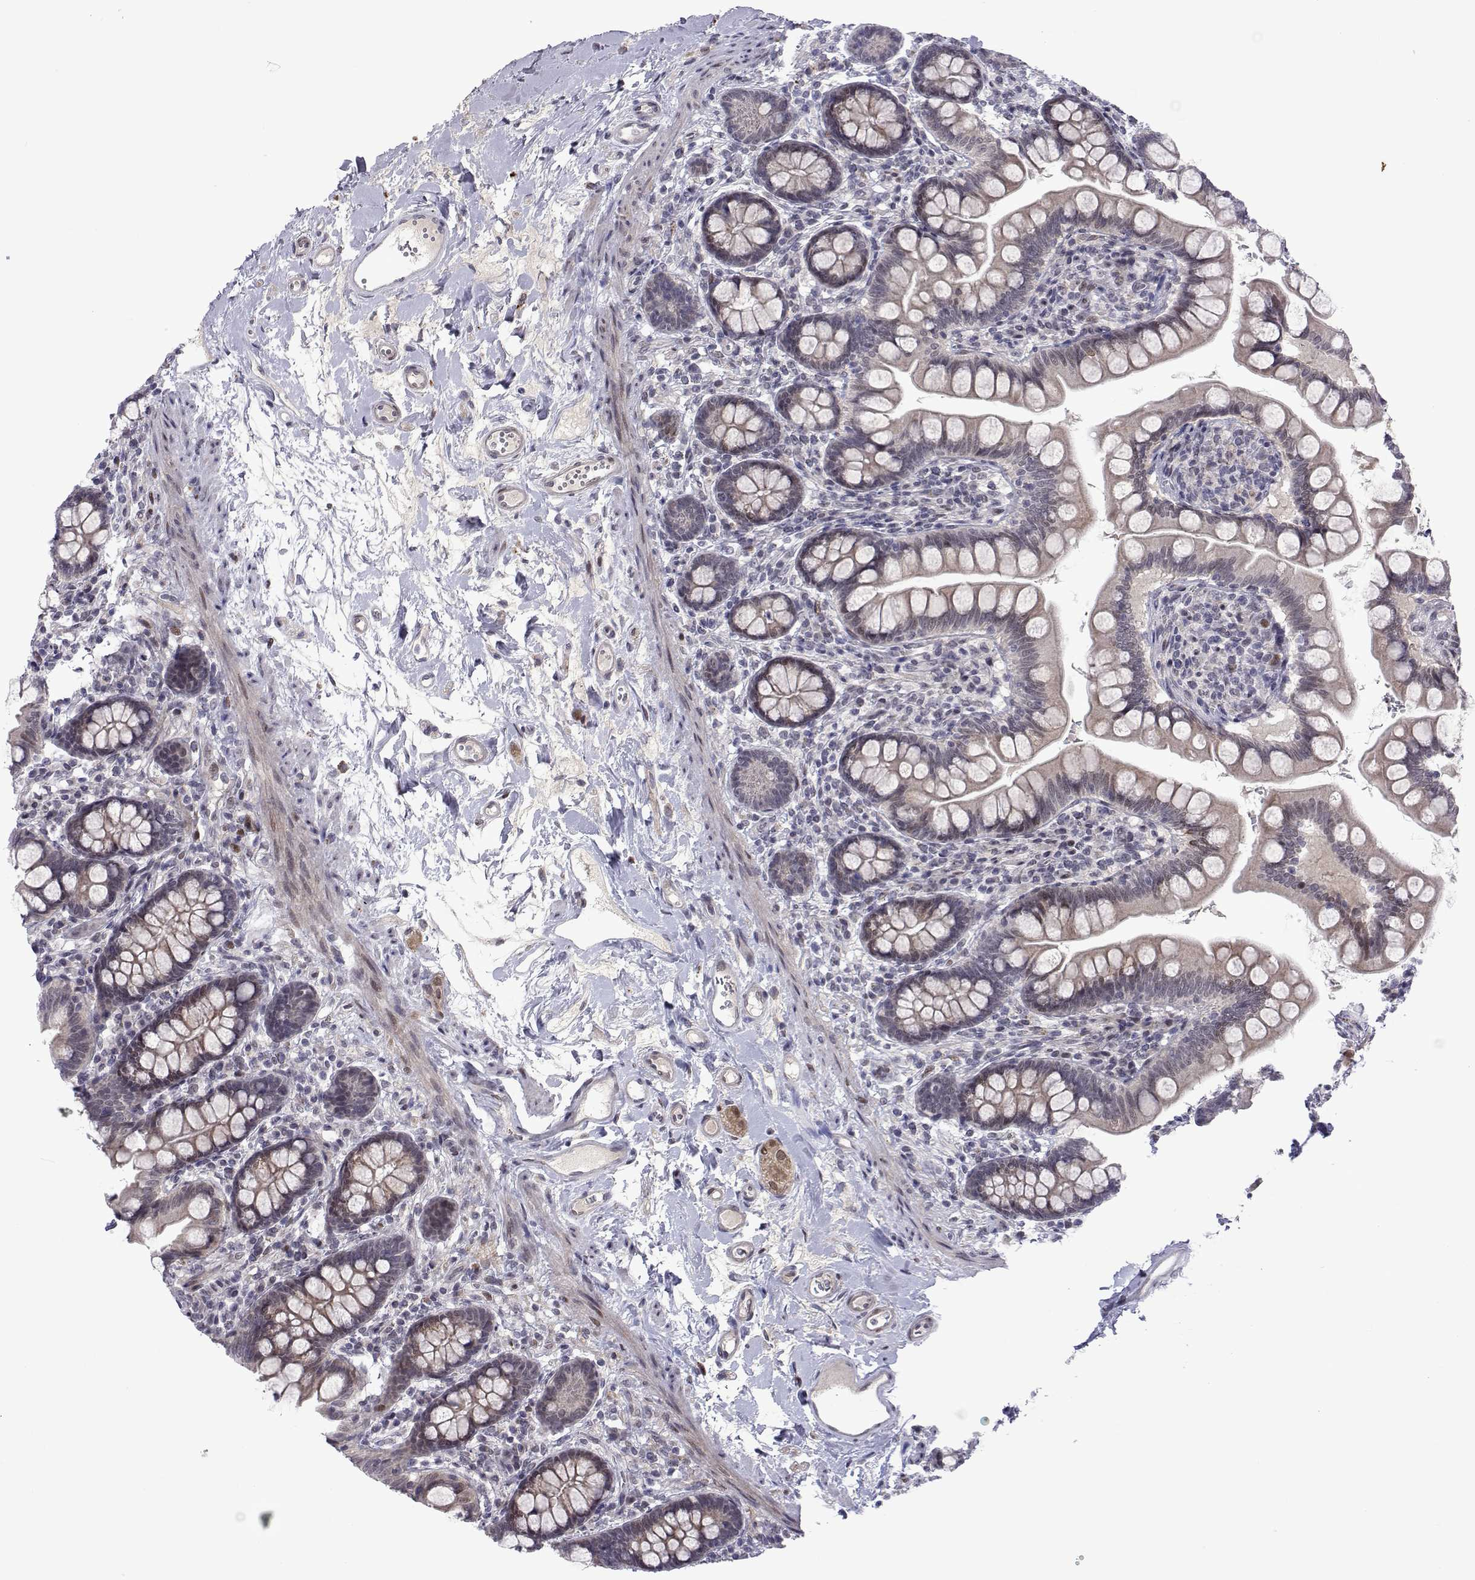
{"staining": {"intensity": "weak", "quantity": "<25%", "location": "cytoplasmic/membranous"}, "tissue": "small intestine", "cell_type": "Glandular cells", "image_type": "normal", "snomed": [{"axis": "morphology", "description": "Normal tissue, NOS"}, {"axis": "topography", "description": "Small intestine"}], "caption": "High power microscopy histopathology image of an IHC image of unremarkable small intestine, revealing no significant expression in glandular cells. Nuclei are stained in blue.", "gene": "EFCAB3", "patient": {"sex": "female", "age": 56}}